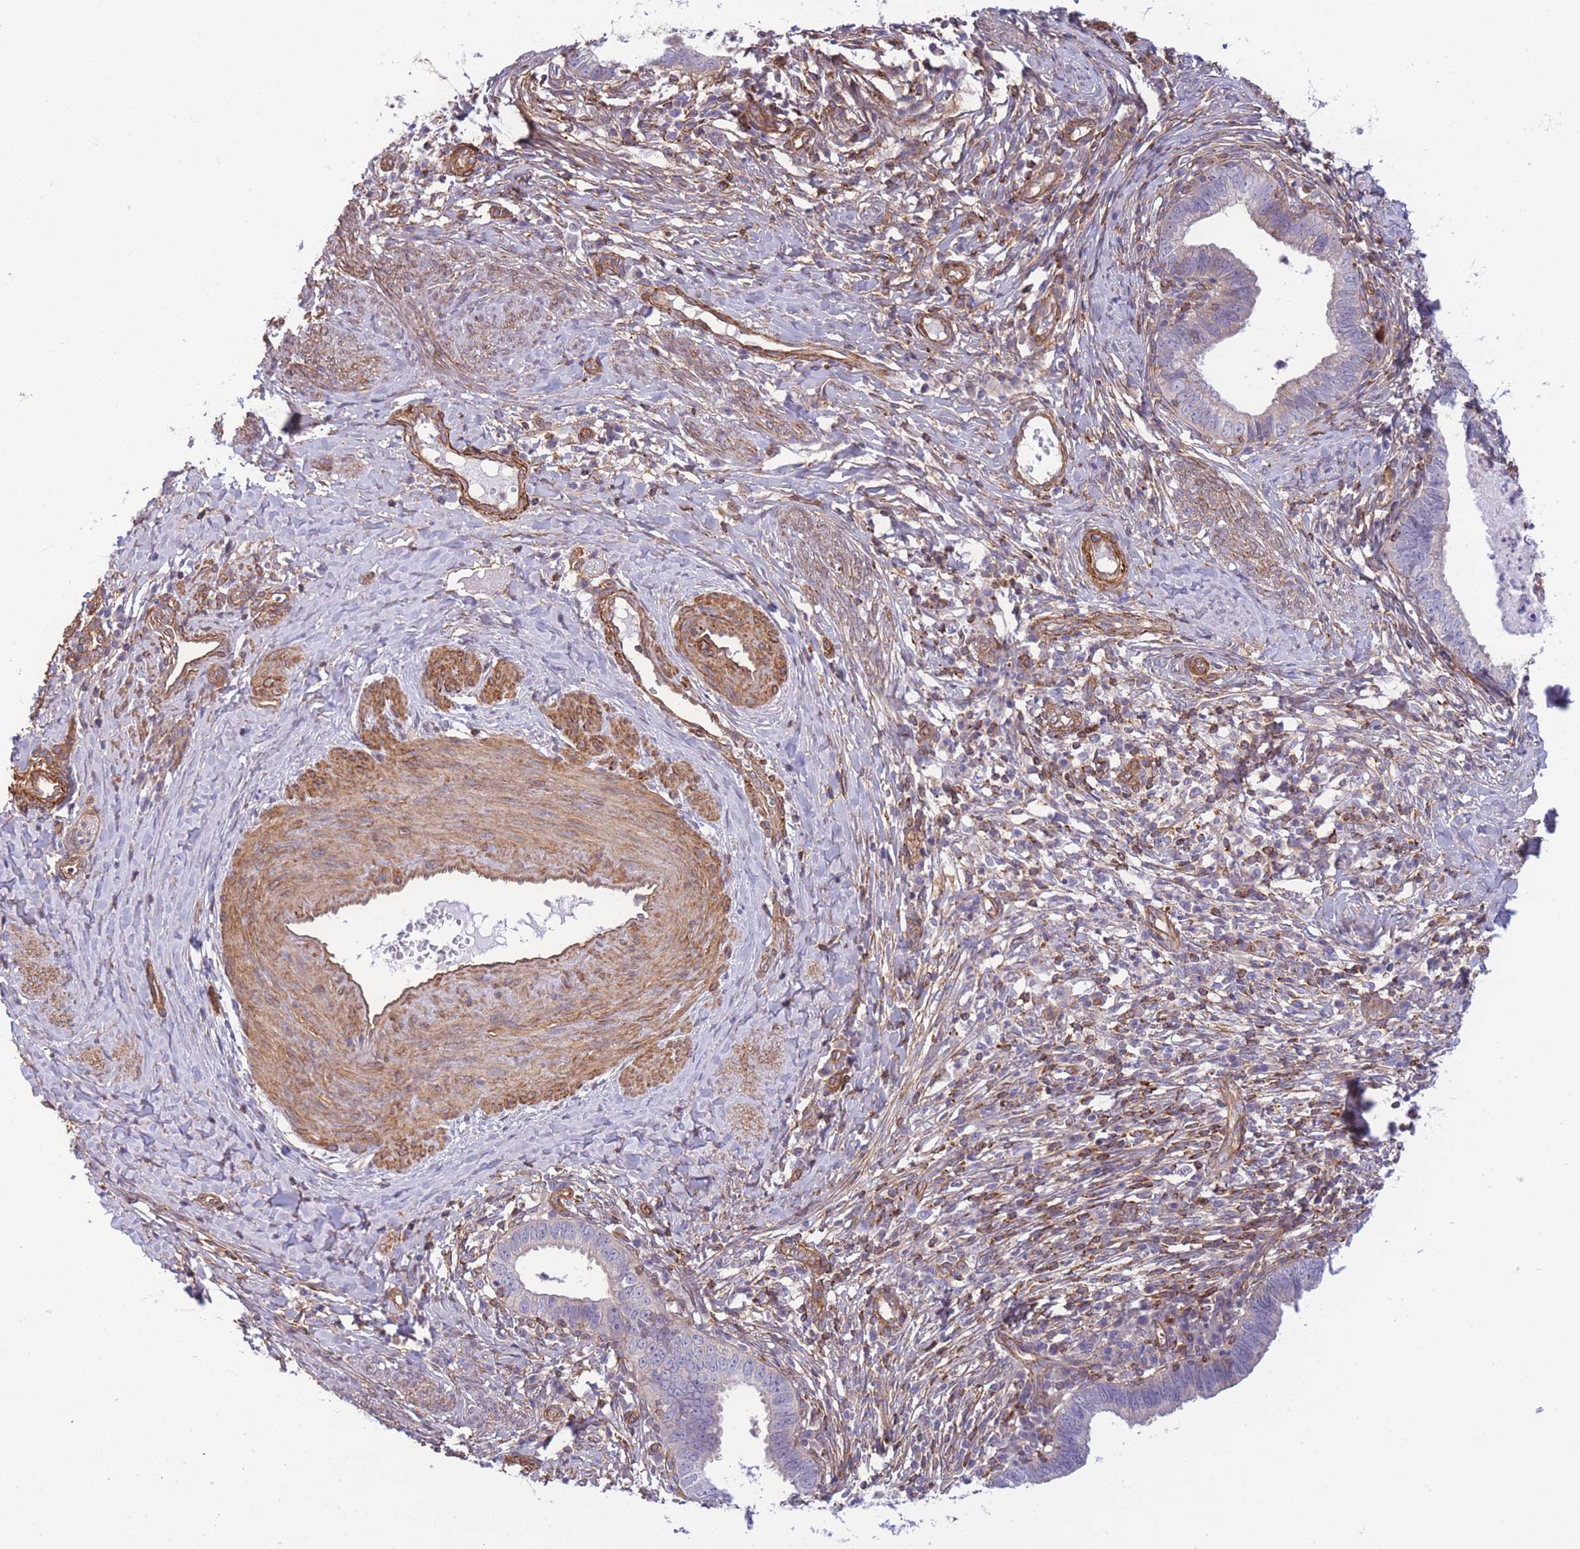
{"staining": {"intensity": "negative", "quantity": "none", "location": "none"}, "tissue": "cervical cancer", "cell_type": "Tumor cells", "image_type": "cancer", "snomed": [{"axis": "morphology", "description": "Adenocarcinoma, NOS"}, {"axis": "topography", "description": "Cervix"}], "caption": "Immunohistochemistry of human adenocarcinoma (cervical) displays no staining in tumor cells.", "gene": "CDC25B", "patient": {"sex": "female", "age": 36}}